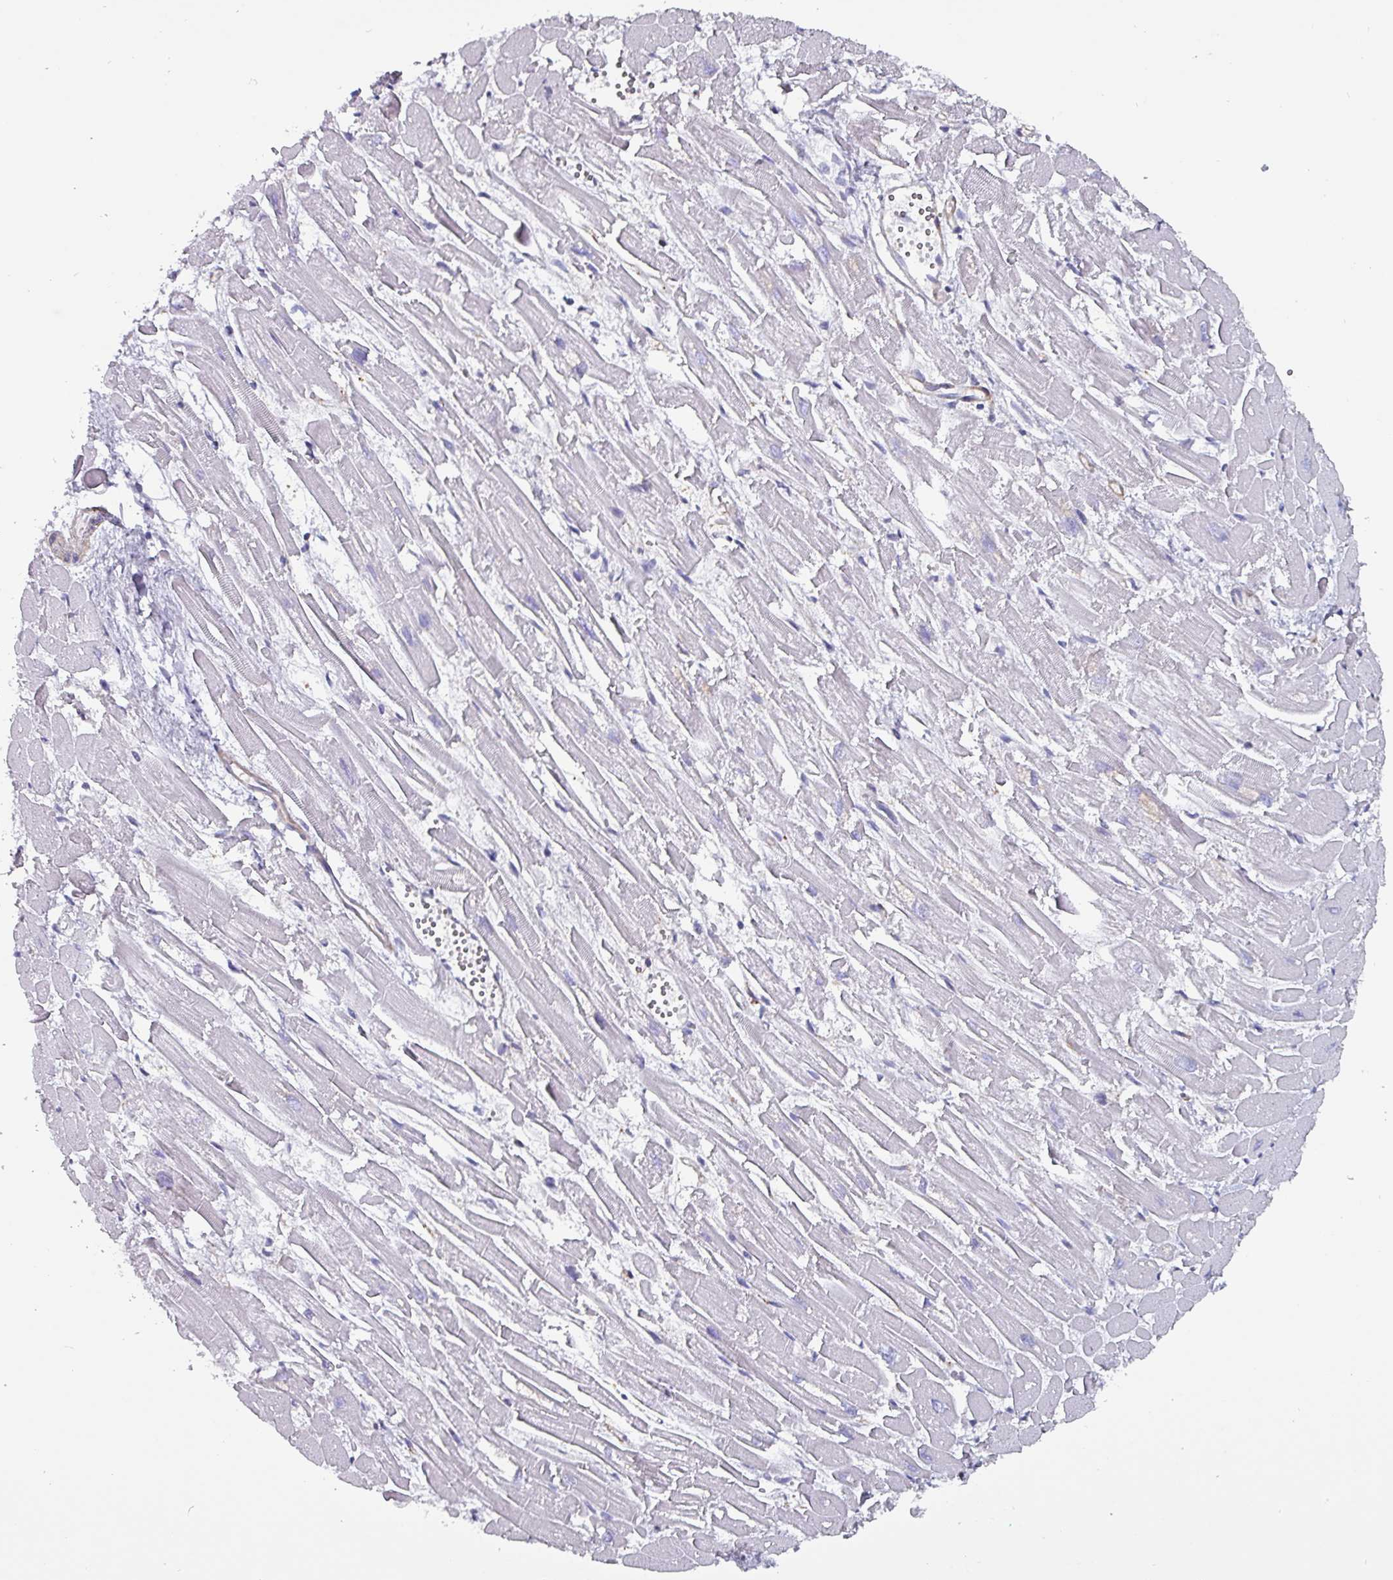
{"staining": {"intensity": "negative", "quantity": "none", "location": "none"}, "tissue": "heart muscle", "cell_type": "Cardiomyocytes", "image_type": "normal", "snomed": [{"axis": "morphology", "description": "Normal tissue, NOS"}, {"axis": "topography", "description": "Heart"}], "caption": "Immunohistochemistry (IHC) micrograph of benign heart muscle: heart muscle stained with DAB (3,3'-diaminobenzidine) exhibits no significant protein expression in cardiomyocytes.", "gene": "ZNF816", "patient": {"sex": "male", "age": 54}}